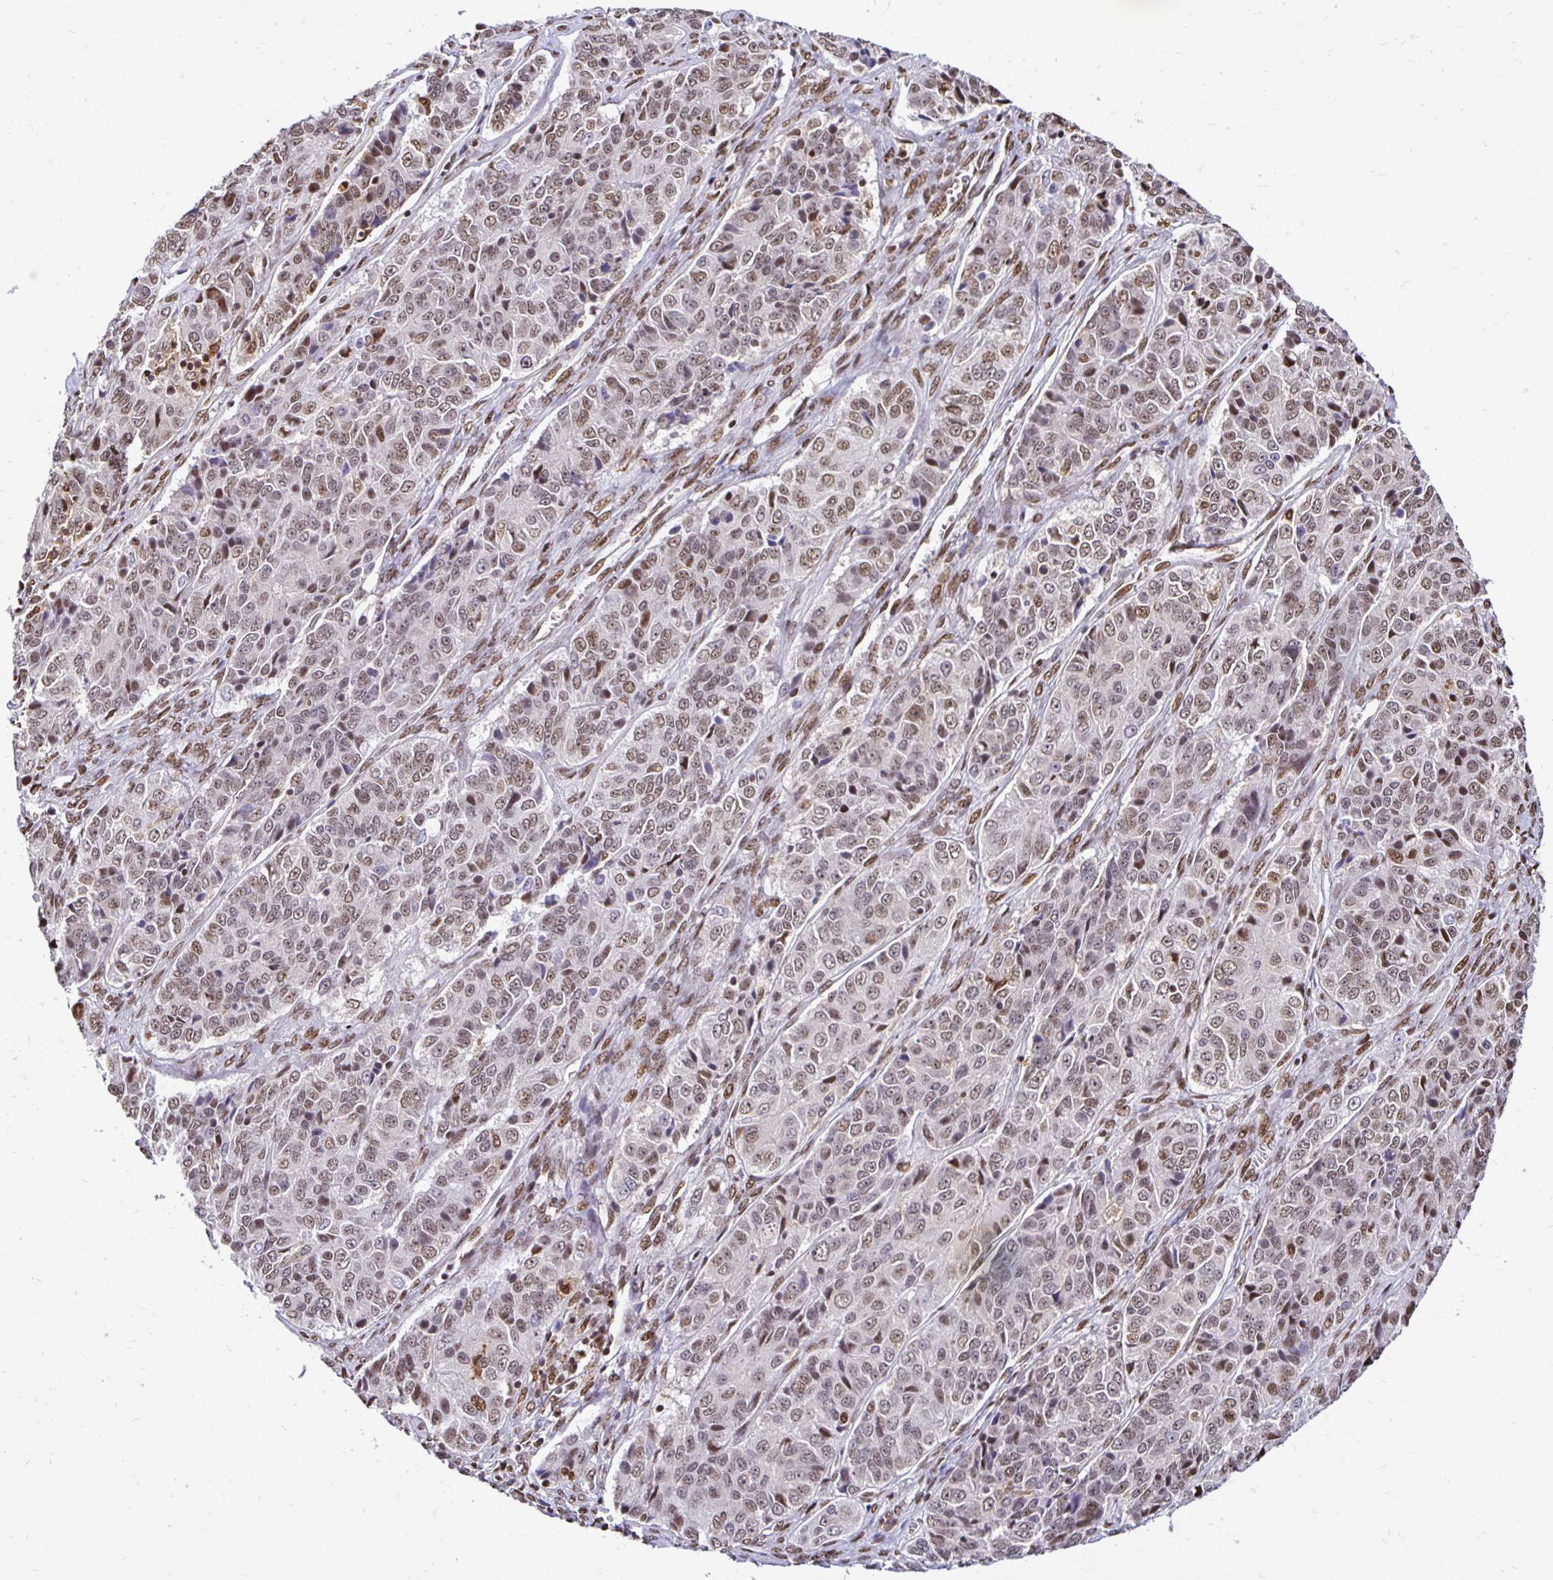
{"staining": {"intensity": "moderate", "quantity": ">75%", "location": "nuclear"}, "tissue": "ovarian cancer", "cell_type": "Tumor cells", "image_type": "cancer", "snomed": [{"axis": "morphology", "description": "Carcinoma, endometroid"}, {"axis": "topography", "description": "Ovary"}], "caption": "Endometroid carcinoma (ovarian) stained with a protein marker displays moderate staining in tumor cells.", "gene": "ZNF579", "patient": {"sex": "female", "age": 51}}